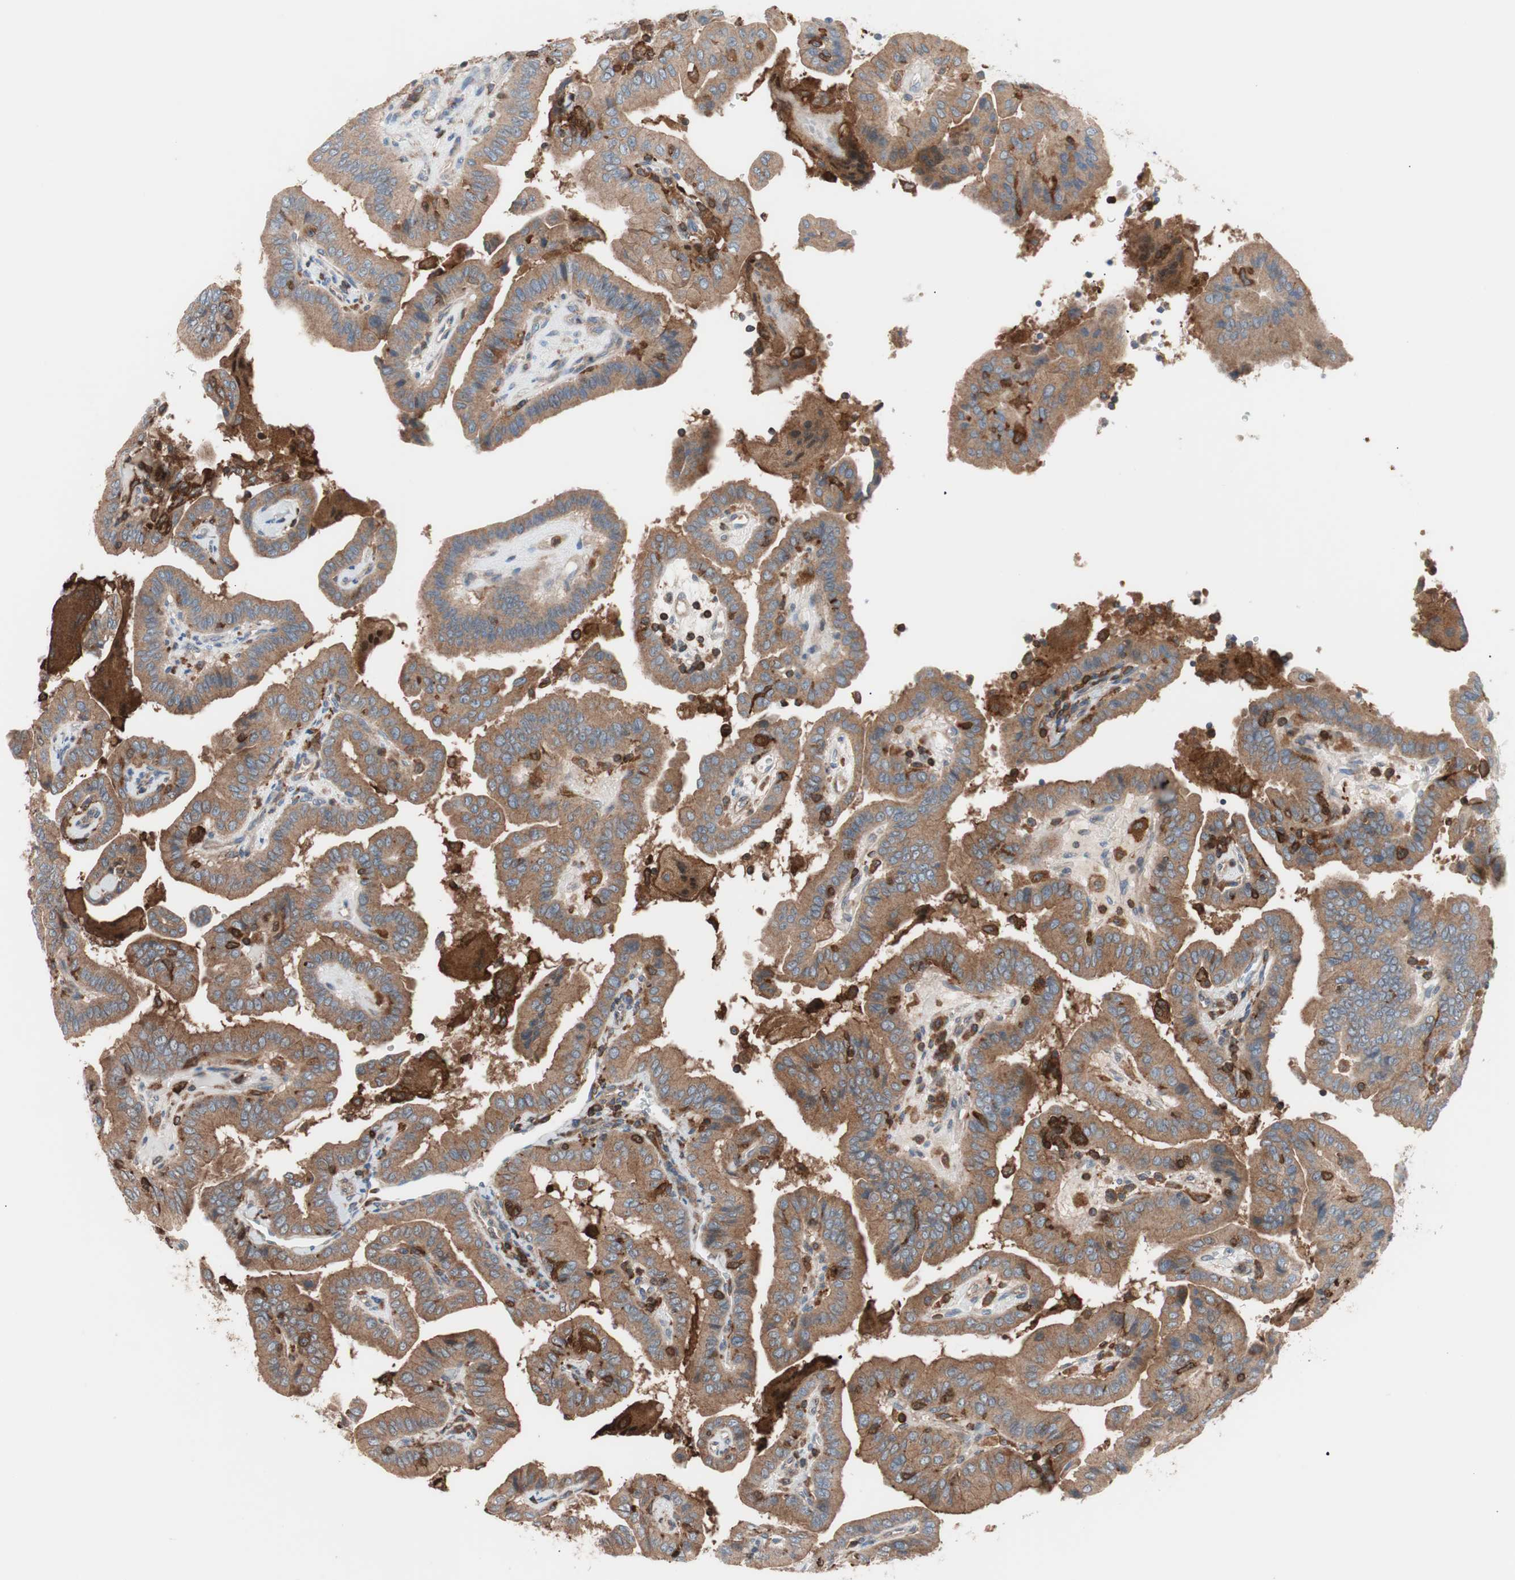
{"staining": {"intensity": "moderate", "quantity": ">75%", "location": "cytoplasmic/membranous"}, "tissue": "thyroid cancer", "cell_type": "Tumor cells", "image_type": "cancer", "snomed": [{"axis": "morphology", "description": "Papillary adenocarcinoma, NOS"}, {"axis": "topography", "description": "Thyroid gland"}], "caption": "Protein staining of thyroid cancer (papillary adenocarcinoma) tissue reveals moderate cytoplasmic/membranous staining in approximately >75% of tumor cells. Ihc stains the protein in brown and the nuclei are stained blue.", "gene": "PIK3R1", "patient": {"sex": "male", "age": 33}}